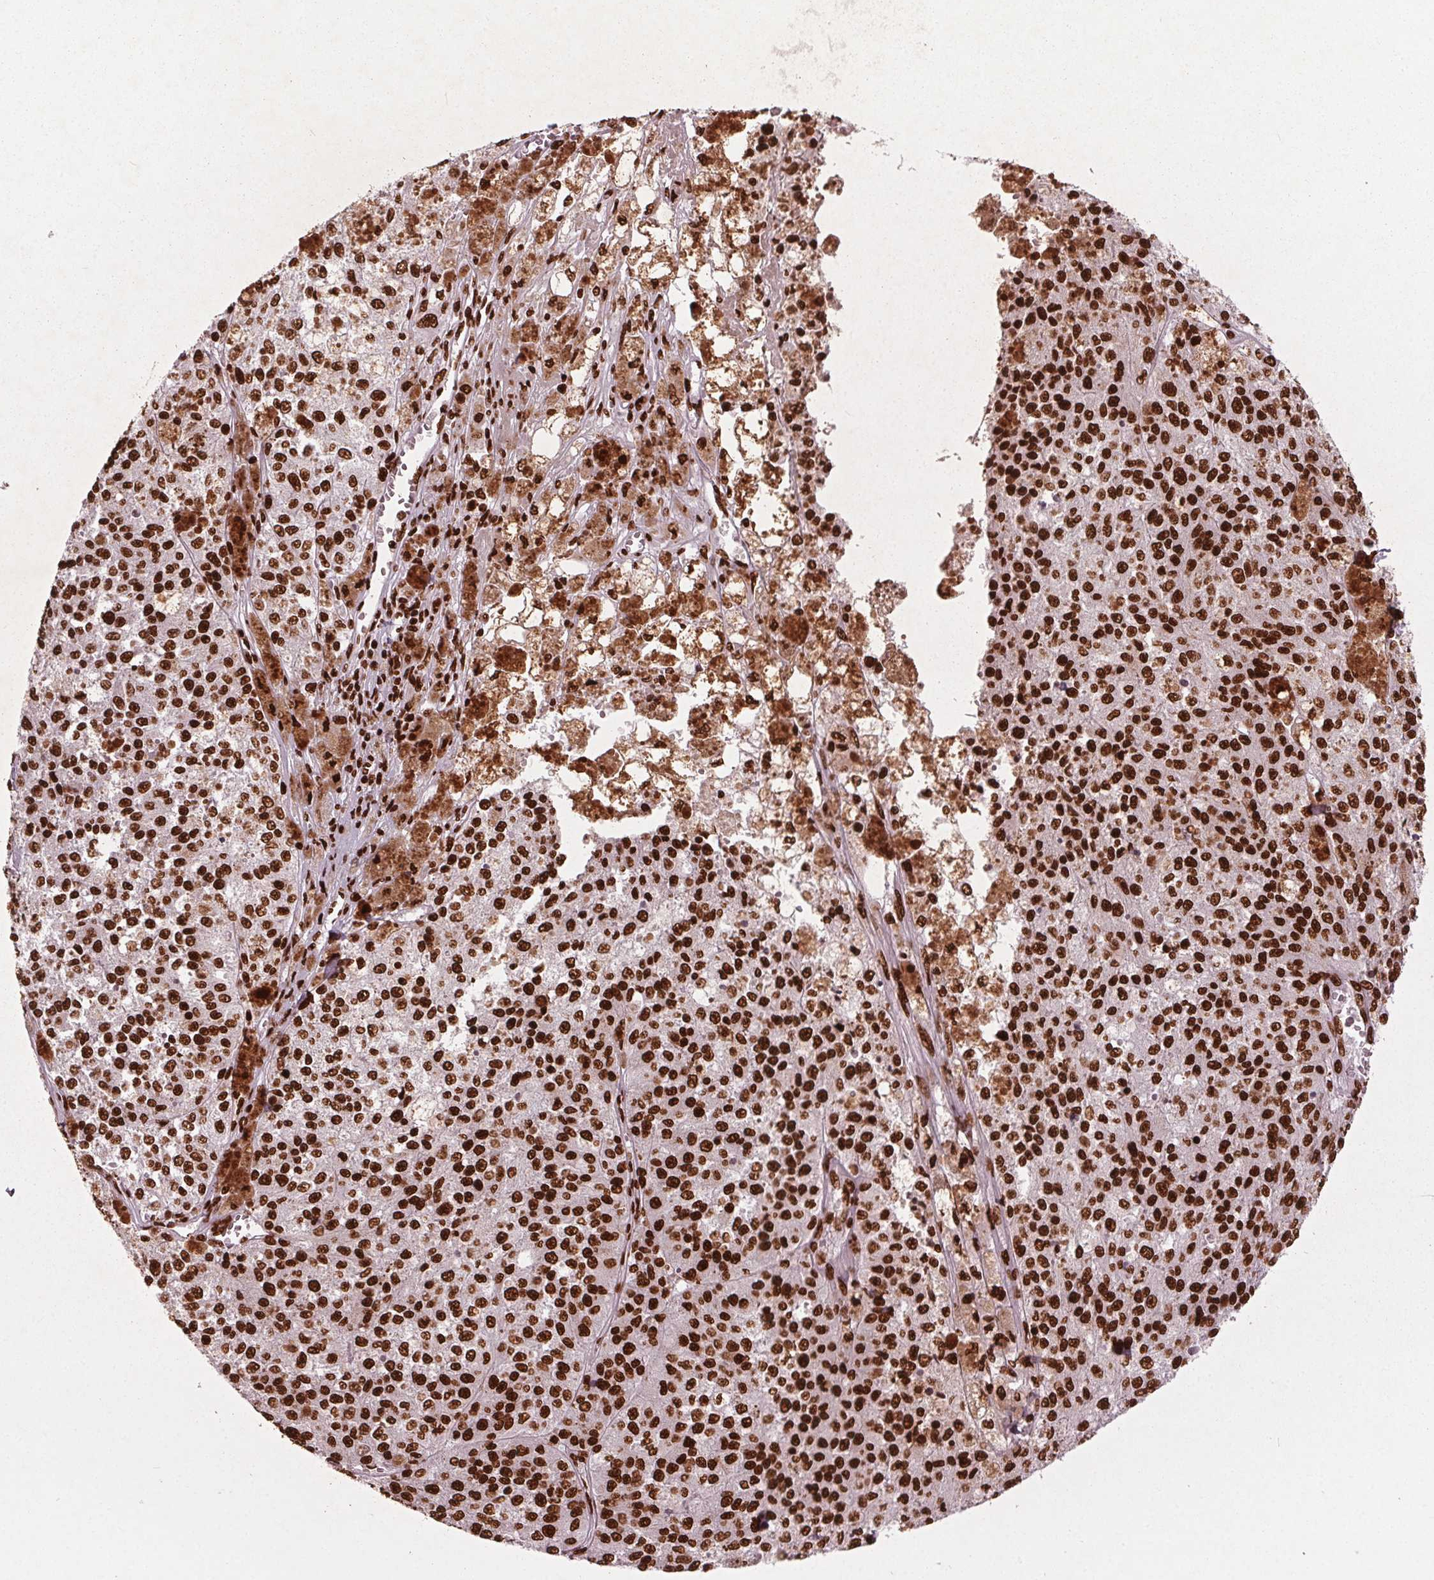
{"staining": {"intensity": "strong", "quantity": ">75%", "location": "nuclear"}, "tissue": "melanoma", "cell_type": "Tumor cells", "image_type": "cancer", "snomed": [{"axis": "morphology", "description": "Malignant melanoma, Metastatic site"}, {"axis": "topography", "description": "Lymph node"}], "caption": "Melanoma stained with immunohistochemistry reveals strong nuclear positivity in about >75% of tumor cells.", "gene": "BRD4", "patient": {"sex": "female", "age": 64}}